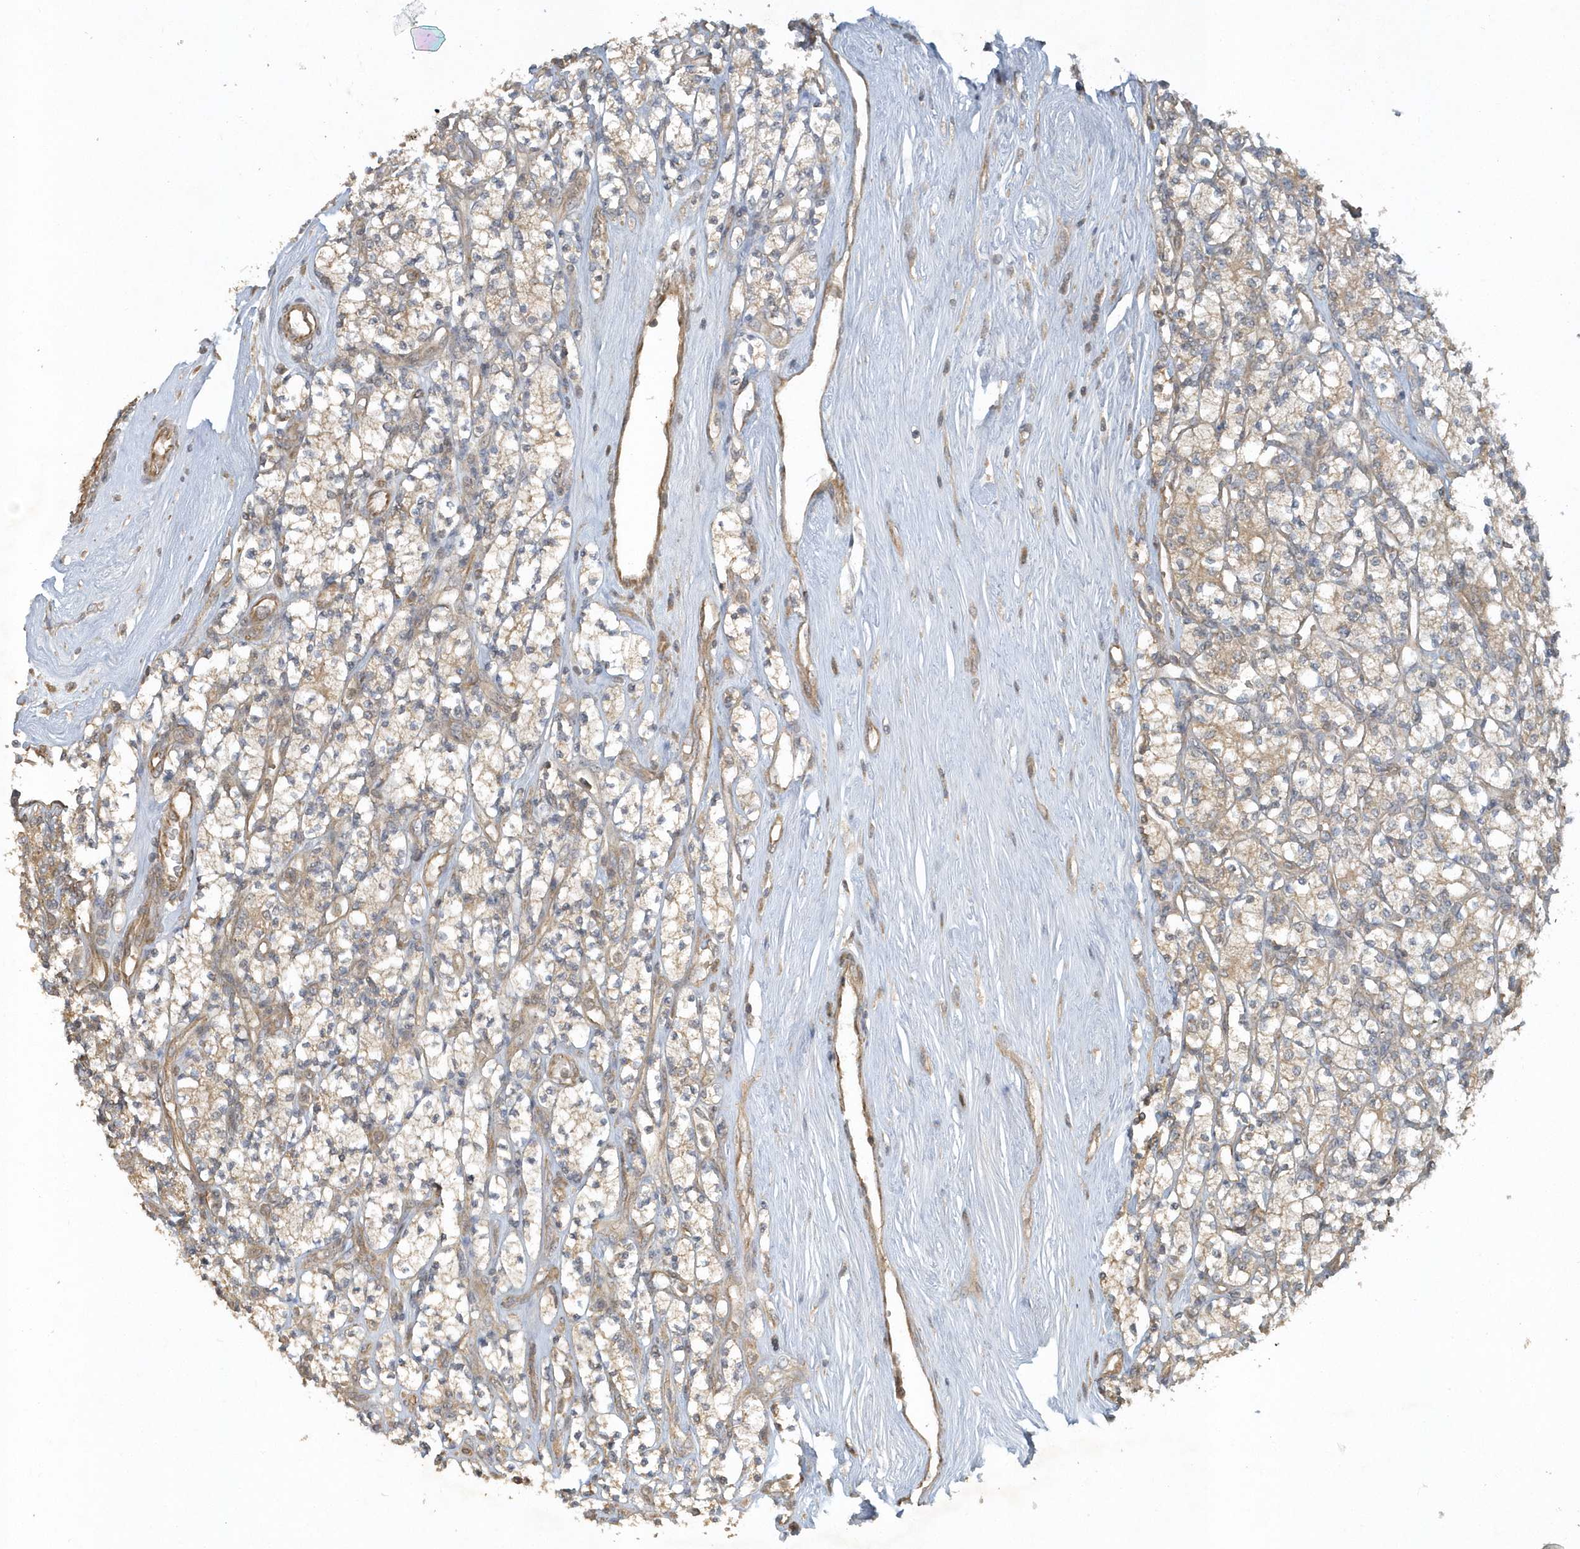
{"staining": {"intensity": "weak", "quantity": "25%-75%", "location": "cytoplasmic/membranous"}, "tissue": "renal cancer", "cell_type": "Tumor cells", "image_type": "cancer", "snomed": [{"axis": "morphology", "description": "Adenocarcinoma, NOS"}, {"axis": "topography", "description": "Kidney"}], "caption": "About 25%-75% of tumor cells in renal cancer show weak cytoplasmic/membranous protein staining as visualized by brown immunohistochemical staining.", "gene": "THG1L", "patient": {"sex": "male", "age": 77}}